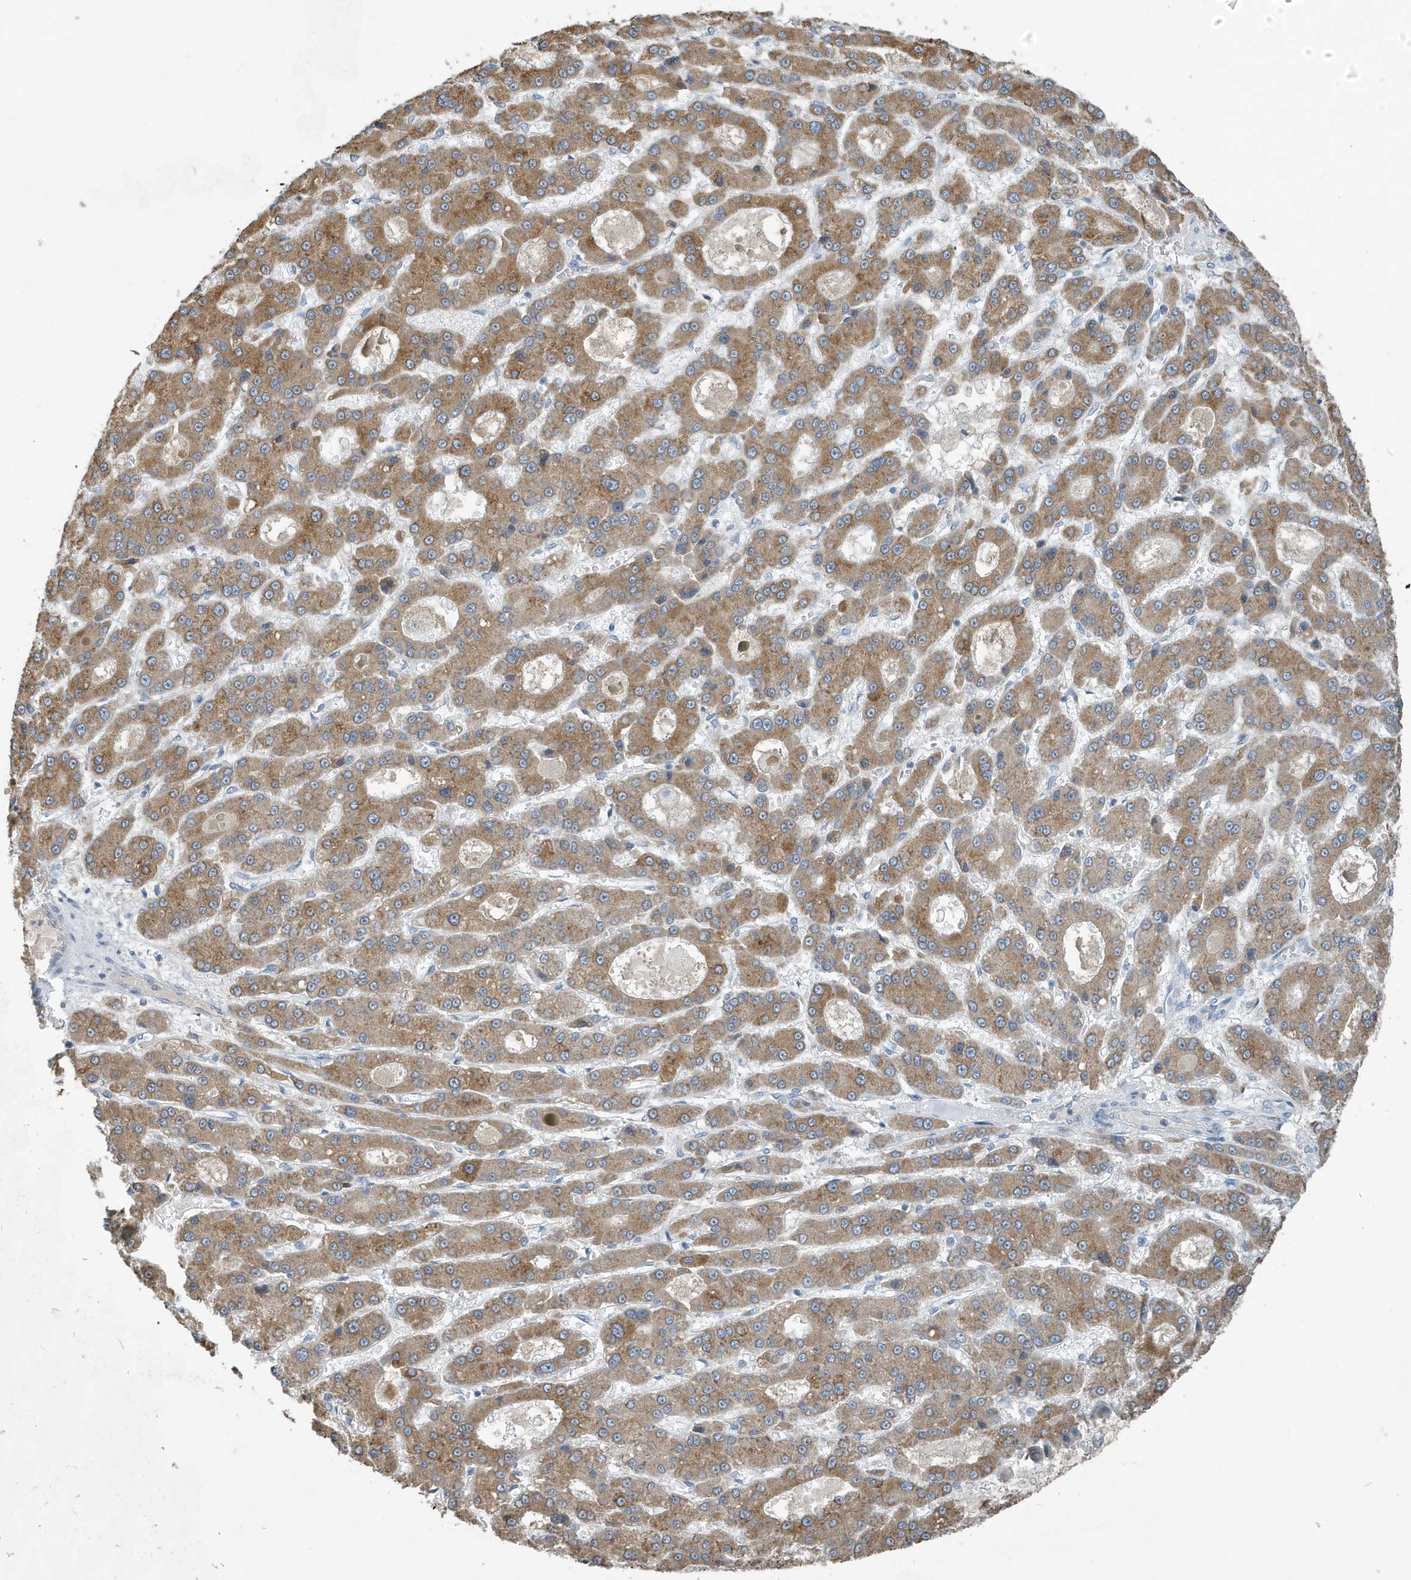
{"staining": {"intensity": "moderate", "quantity": ">75%", "location": "cytoplasmic/membranous"}, "tissue": "liver cancer", "cell_type": "Tumor cells", "image_type": "cancer", "snomed": [{"axis": "morphology", "description": "Carcinoma, Hepatocellular, NOS"}, {"axis": "topography", "description": "Liver"}], "caption": "Tumor cells exhibit moderate cytoplasmic/membranous staining in approximately >75% of cells in hepatocellular carcinoma (liver). The staining is performed using DAB brown chromogen to label protein expression. The nuclei are counter-stained blue using hematoxylin.", "gene": "UGT2B4", "patient": {"sex": "male", "age": 70}}